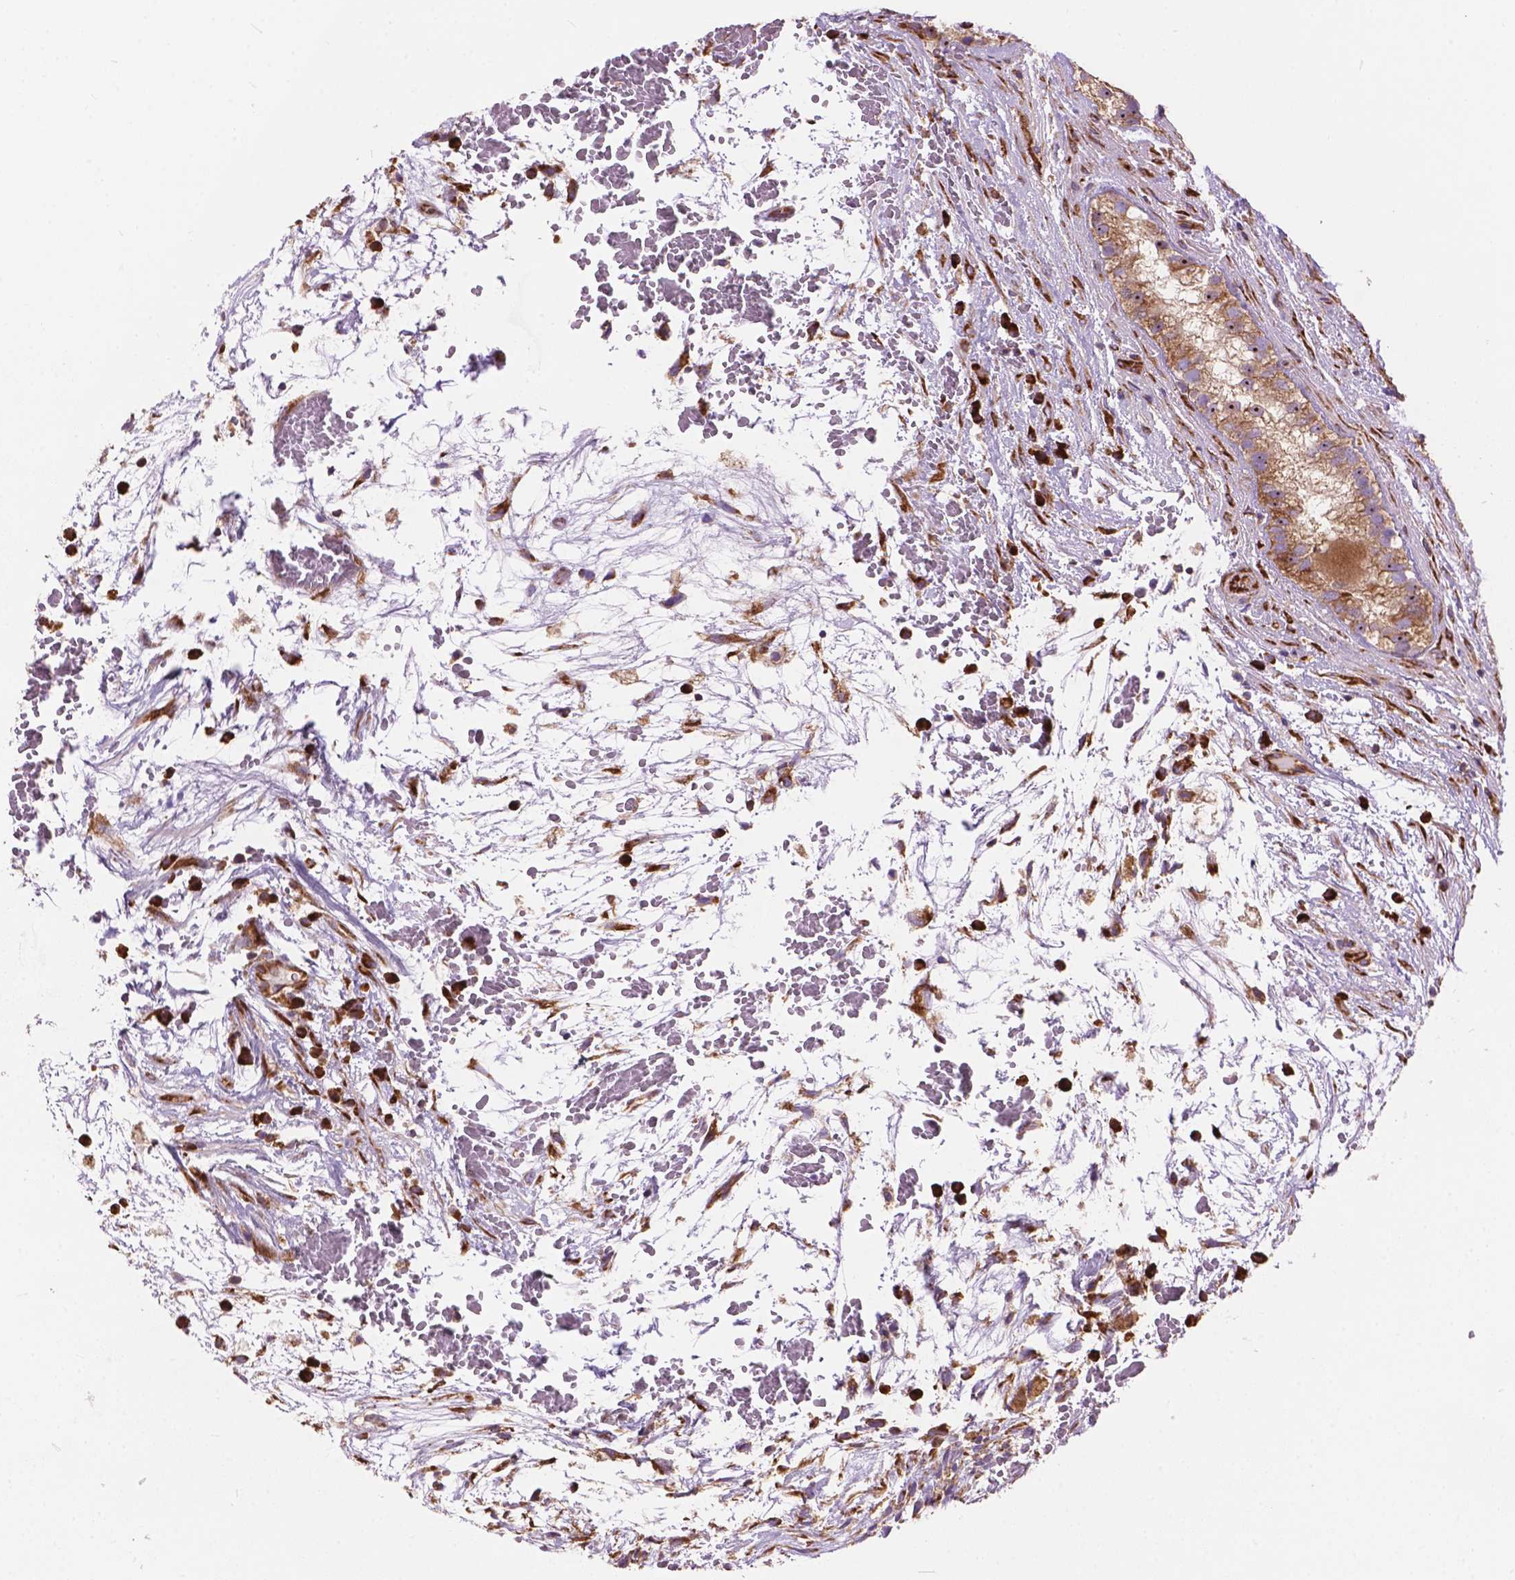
{"staining": {"intensity": "moderate", "quantity": ">75%", "location": "cytoplasmic/membranous"}, "tissue": "testis cancer", "cell_type": "Tumor cells", "image_type": "cancer", "snomed": [{"axis": "morphology", "description": "Normal tissue, NOS"}, {"axis": "morphology", "description": "Carcinoma, Embryonal, NOS"}, {"axis": "topography", "description": "Testis"}], "caption": "A medium amount of moderate cytoplasmic/membranous expression is seen in about >75% of tumor cells in testis cancer (embryonal carcinoma) tissue.", "gene": "RPL37A", "patient": {"sex": "male", "age": 32}}